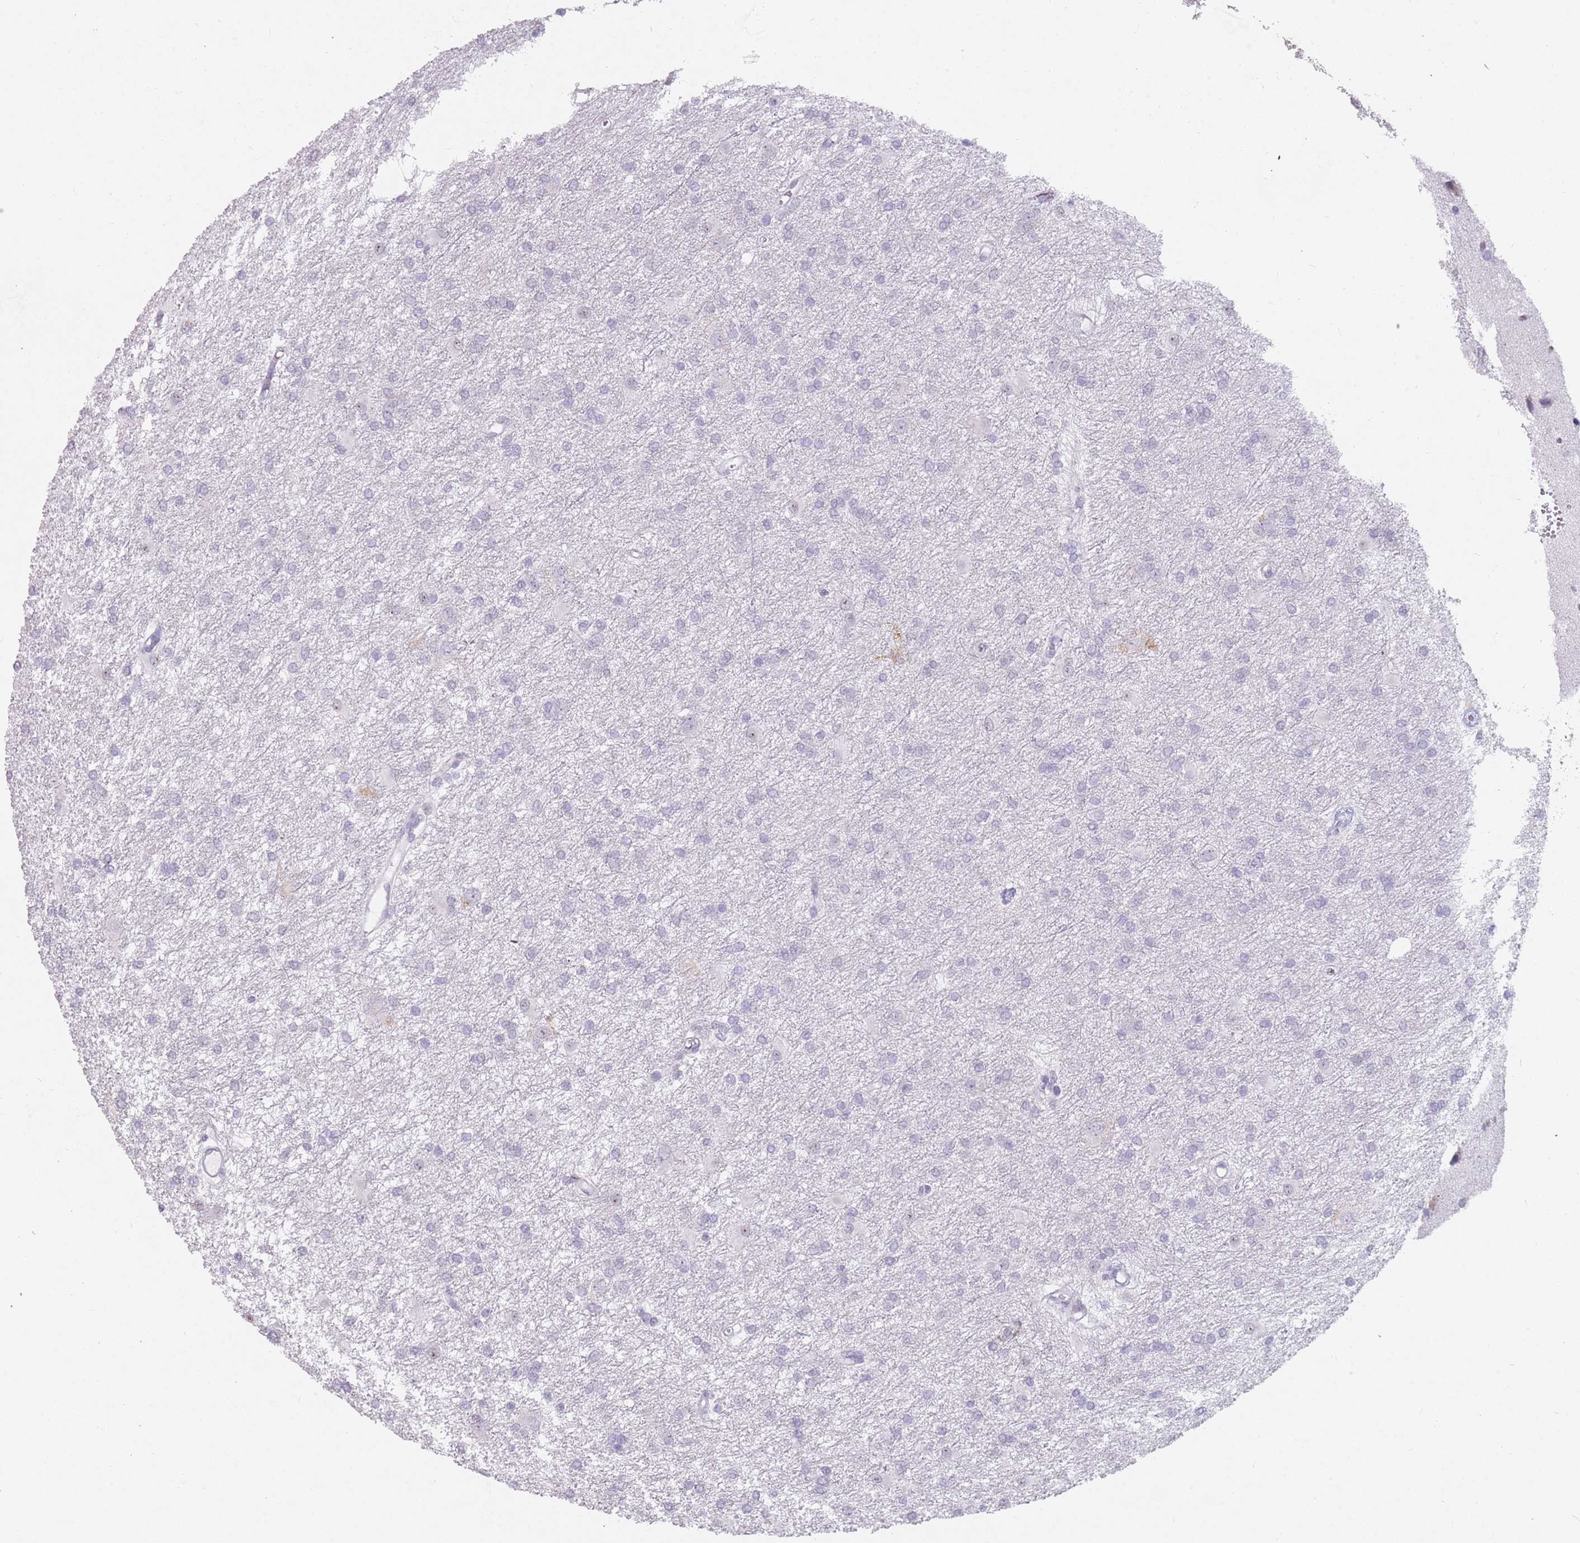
{"staining": {"intensity": "negative", "quantity": "none", "location": "none"}, "tissue": "glioma", "cell_type": "Tumor cells", "image_type": "cancer", "snomed": [{"axis": "morphology", "description": "Glioma, malignant, High grade"}, {"axis": "topography", "description": "Brain"}], "caption": "IHC of human glioma displays no staining in tumor cells.", "gene": "DDX4", "patient": {"sex": "female", "age": 50}}